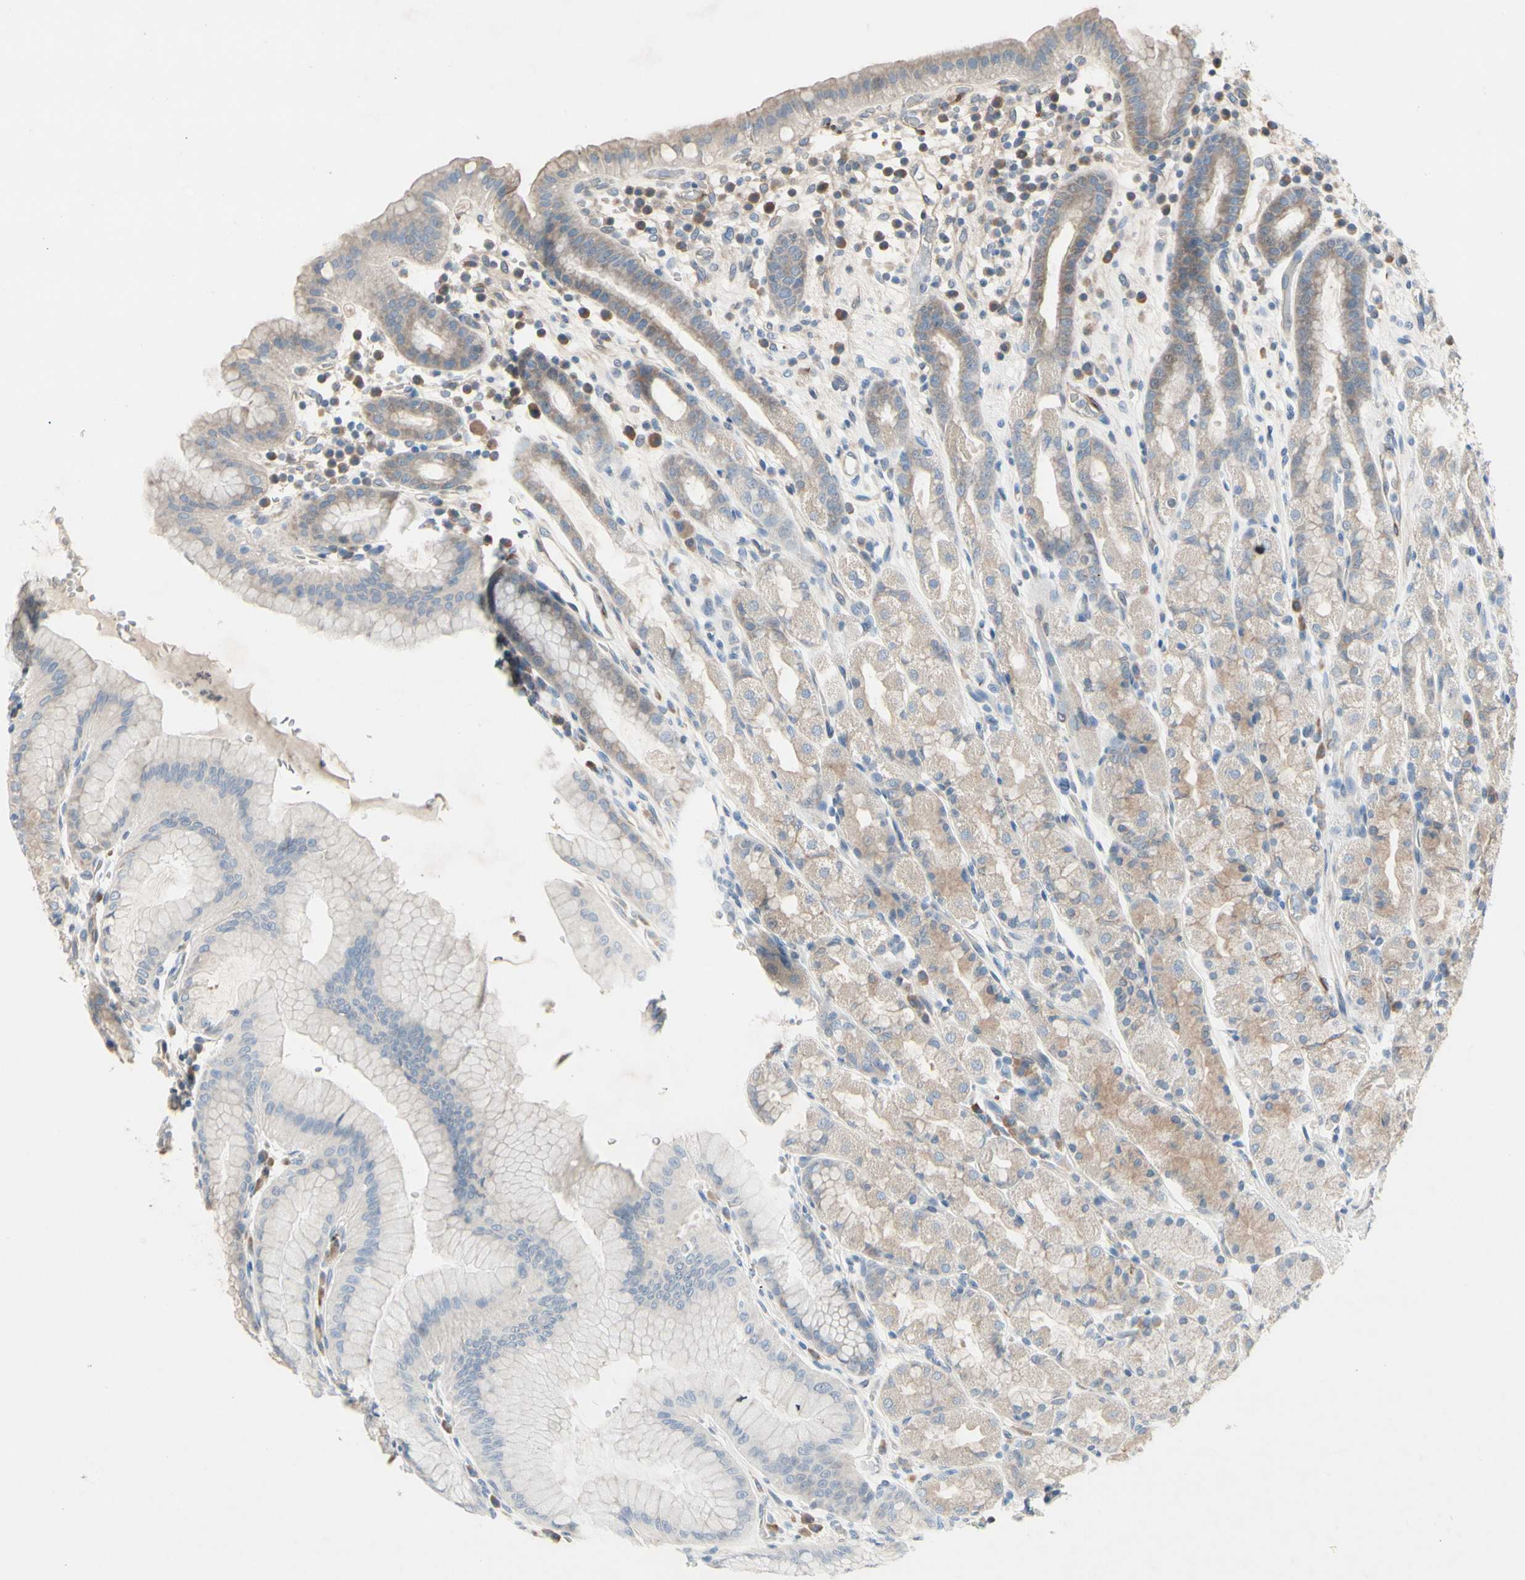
{"staining": {"intensity": "weak", "quantity": "25%-75%", "location": "cytoplasmic/membranous"}, "tissue": "stomach", "cell_type": "Glandular cells", "image_type": "normal", "snomed": [{"axis": "morphology", "description": "Normal tissue, NOS"}, {"axis": "topography", "description": "Stomach, upper"}], "caption": "Stomach was stained to show a protein in brown. There is low levels of weak cytoplasmic/membranous positivity in about 25%-75% of glandular cells.", "gene": "MAP2", "patient": {"sex": "male", "age": 68}}